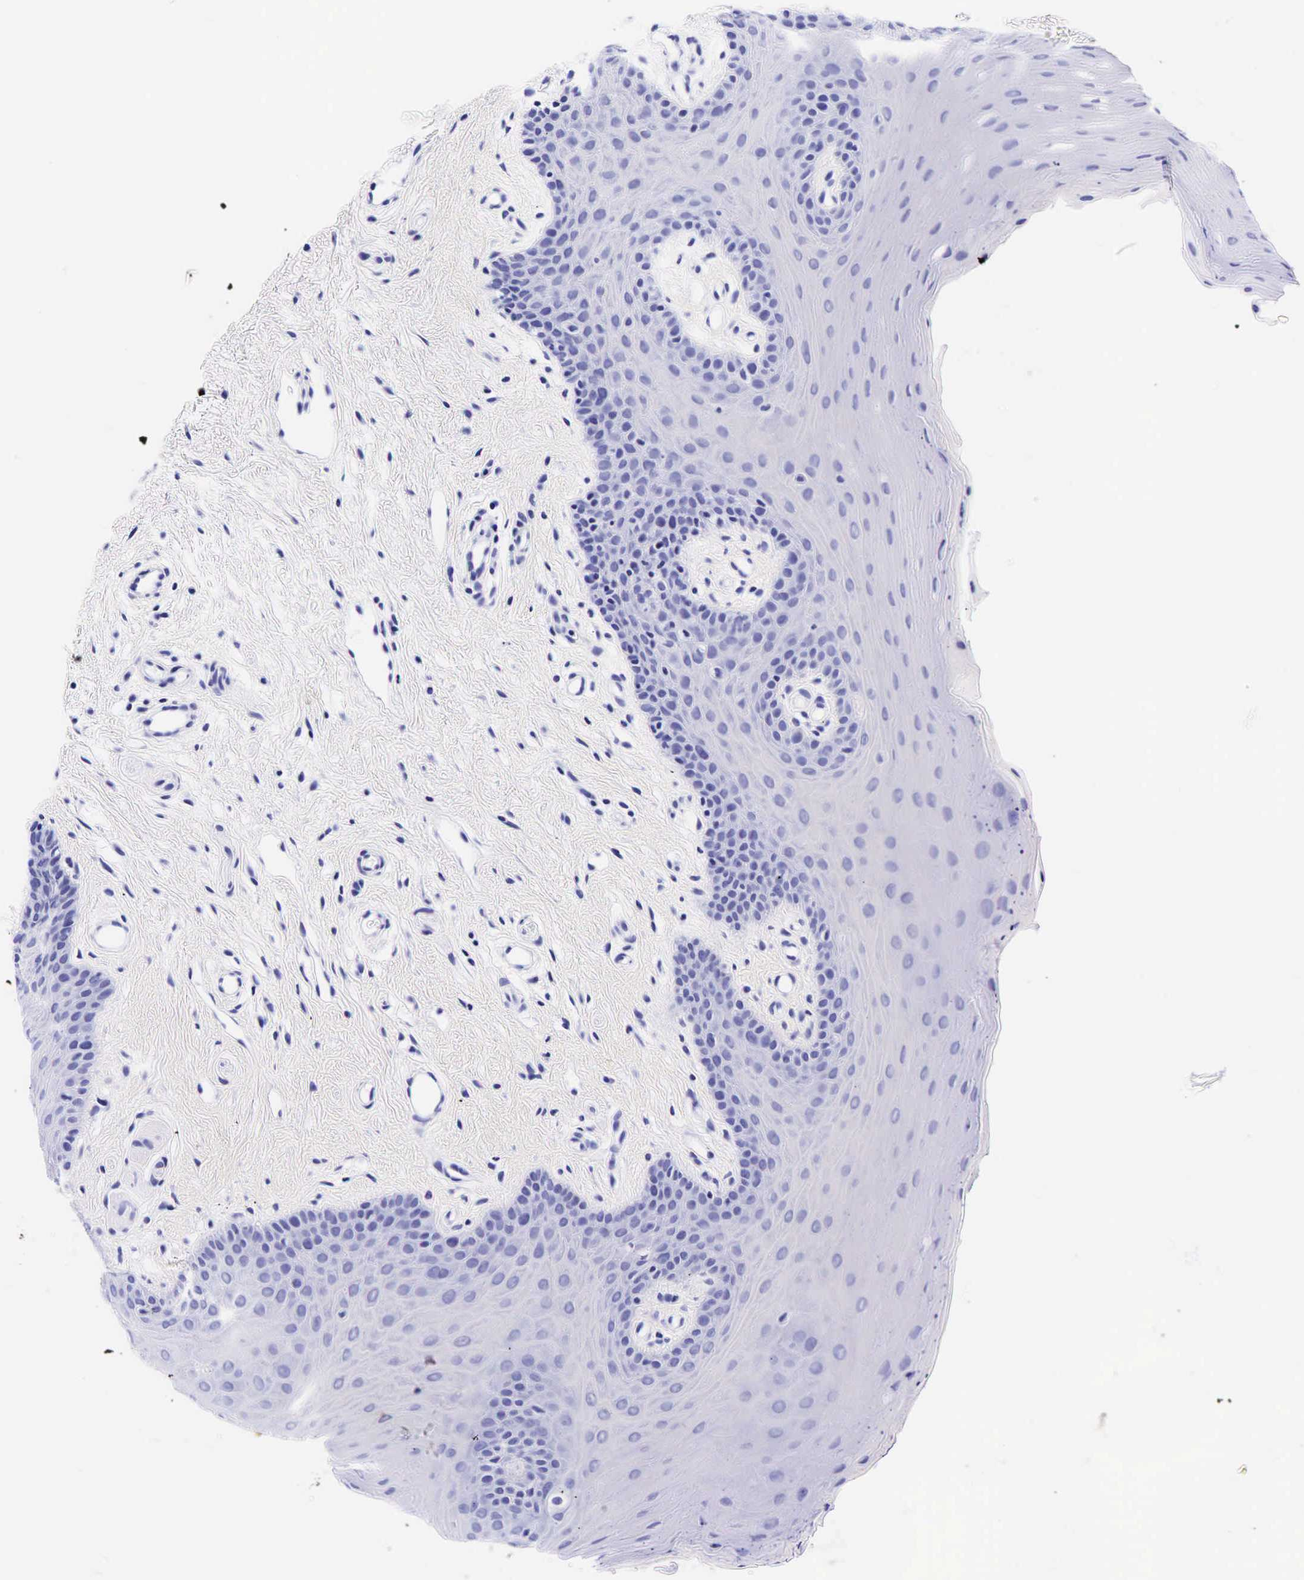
{"staining": {"intensity": "negative", "quantity": "none", "location": "none"}, "tissue": "oral mucosa", "cell_type": "Squamous epithelial cells", "image_type": "normal", "snomed": [{"axis": "morphology", "description": "Normal tissue, NOS"}, {"axis": "topography", "description": "Oral tissue"}], "caption": "The immunohistochemistry (IHC) image has no significant staining in squamous epithelial cells of oral mucosa. (Immunohistochemistry, brightfield microscopy, high magnification).", "gene": "GCG", "patient": {"sex": "male", "age": 14}}